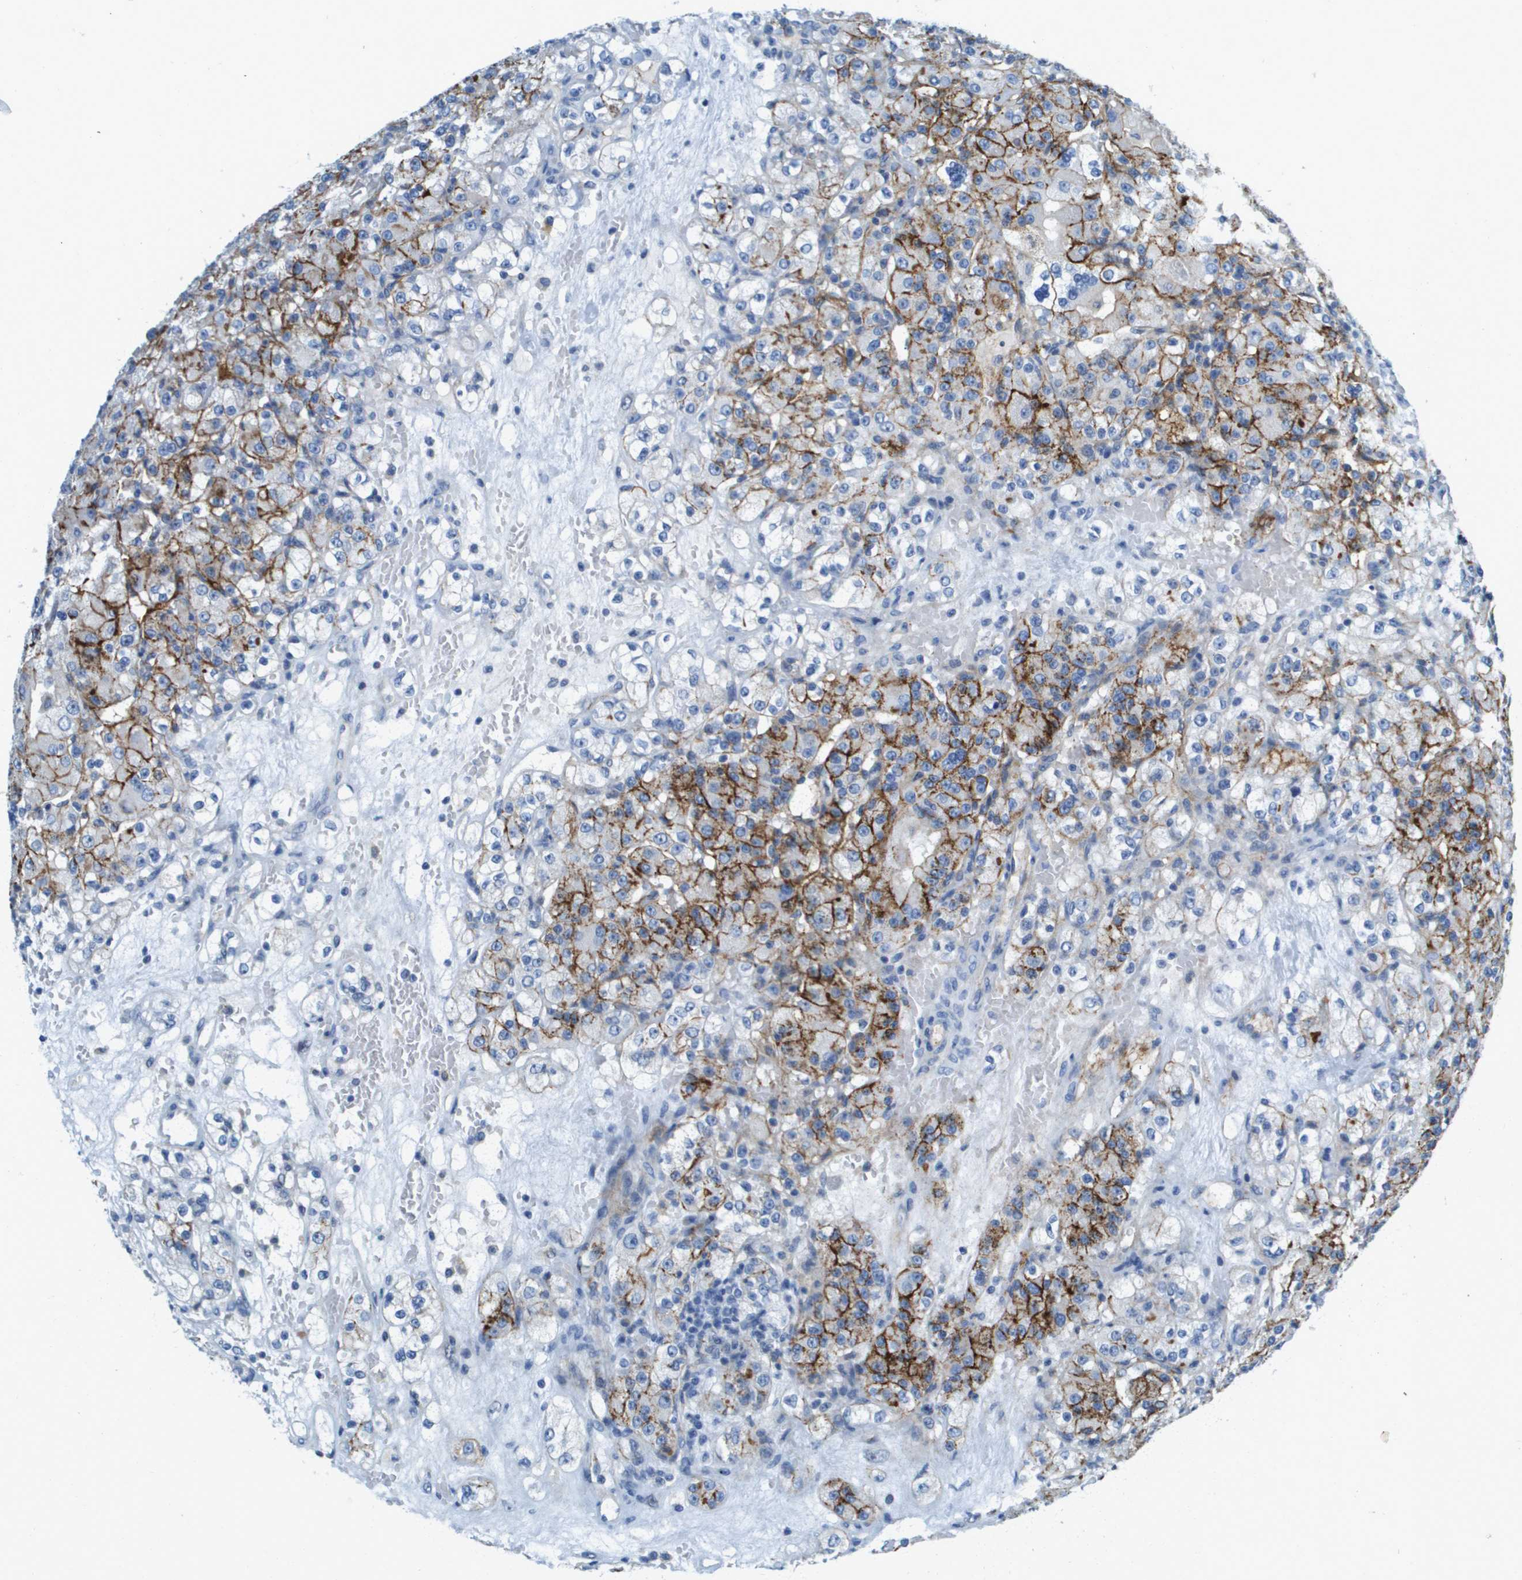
{"staining": {"intensity": "moderate", "quantity": "25%-75%", "location": "cytoplasmic/membranous"}, "tissue": "renal cancer", "cell_type": "Tumor cells", "image_type": "cancer", "snomed": [{"axis": "morphology", "description": "Normal tissue, NOS"}, {"axis": "morphology", "description": "Adenocarcinoma, NOS"}, {"axis": "topography", "description": "Kidney"}], "caption": "Renal adenocarcinoma stained with a protein marker exhibits moderate staining in tumor cells.", "gene": "SDC1", "patient": {"sex": "male", "age": 61}}